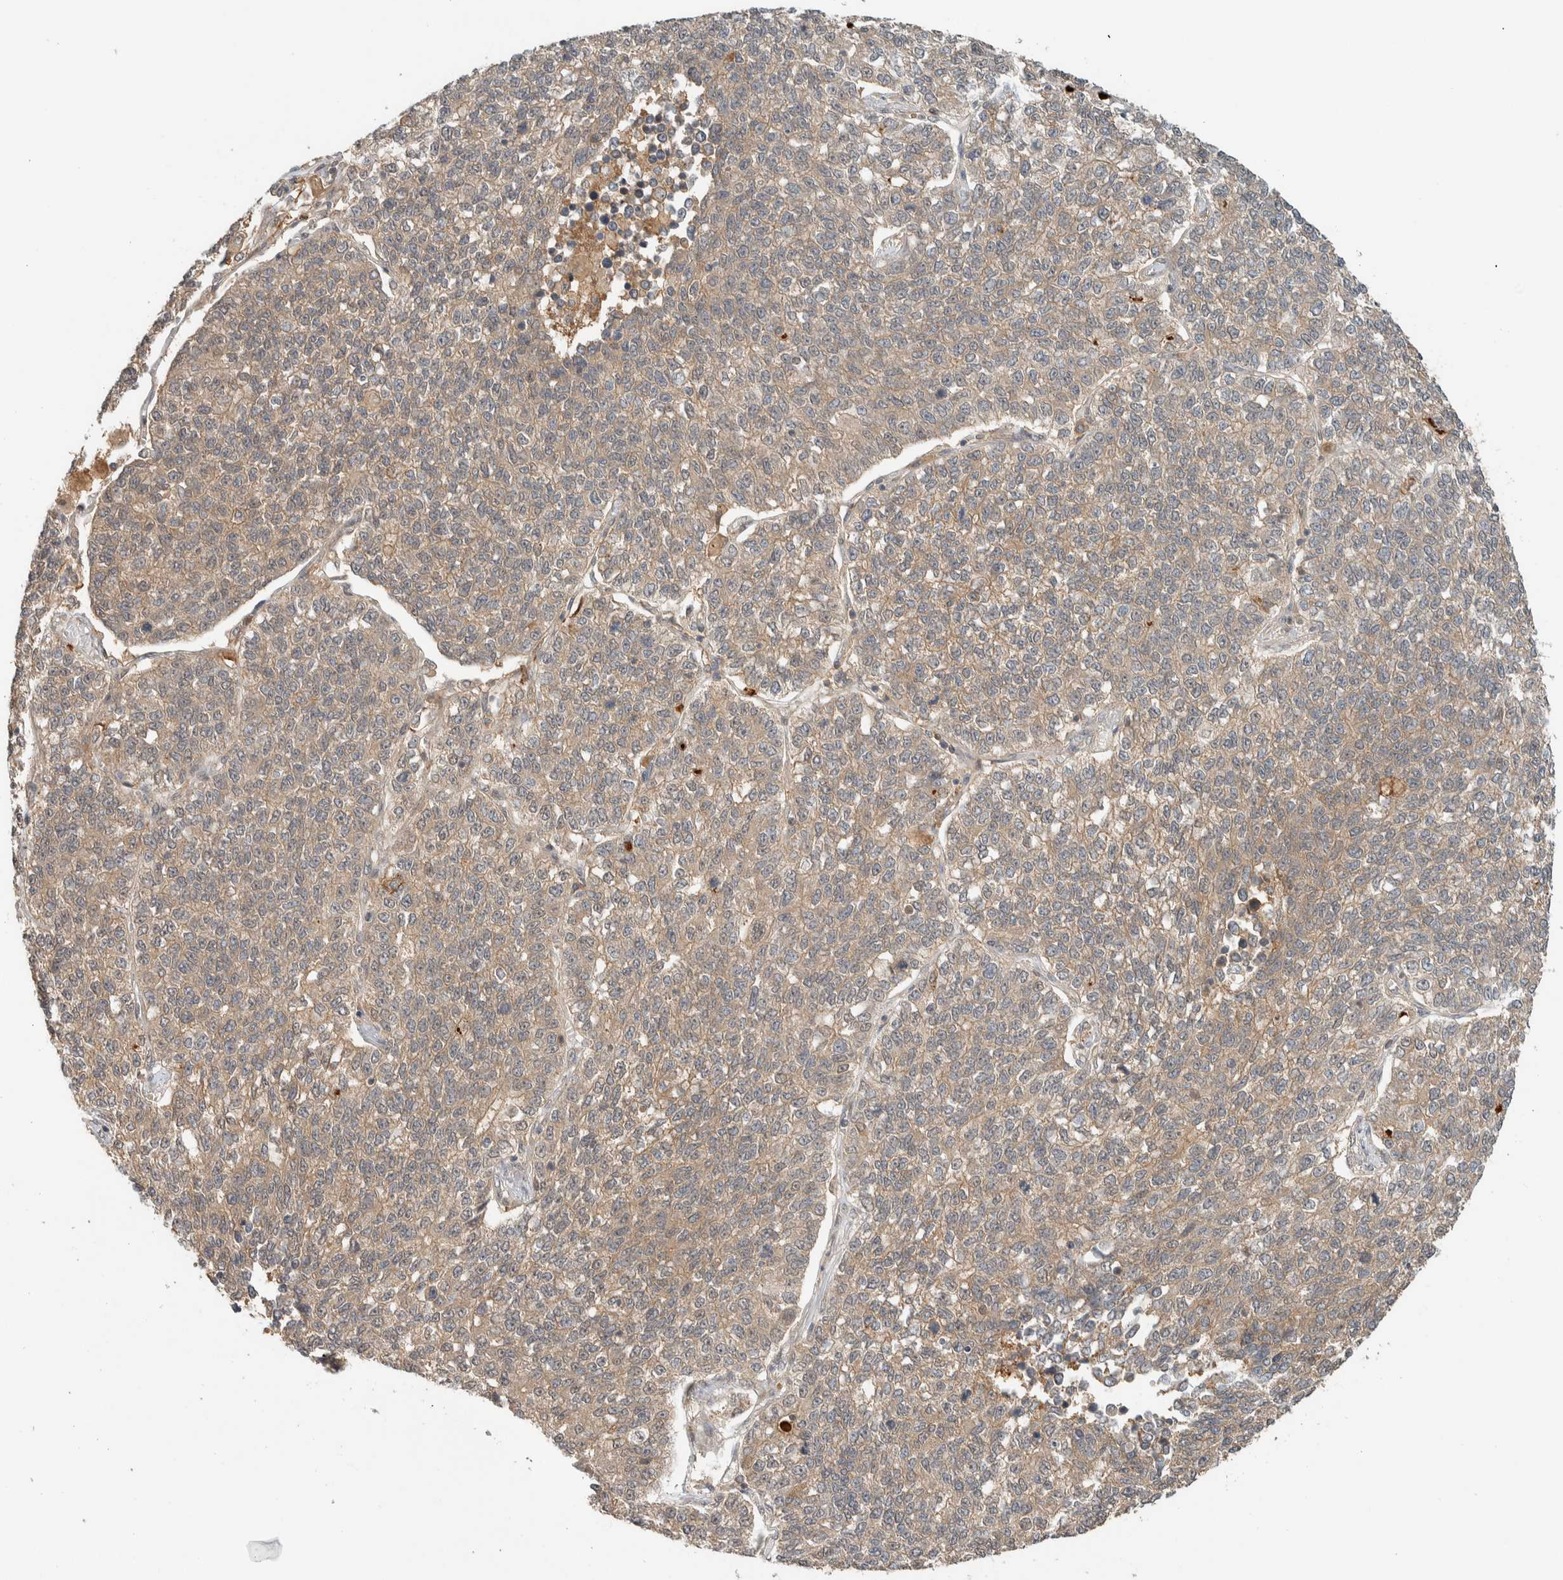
{"staining": {"intensity": "weak", "quantity": ">75%", "location": "cytoplasmic/membranous"}, "tissue": "lung cancer", "cell_type": "Tumor cells", "image_type": "cancer", "snomed": [{"axis": "morphology", "description": "Adenocarcinoma, NOS"}, {"axis": "topography", "description": "Lung"}], "caption": "Weak cytoplasmic/membranous expression for a protein is identified in approximately >75% of tumor cells of lung adenocarcinoma using immunohistochemistry.", "gene": "ZNF567", "patient": {"sex": "male", "age": 49}}